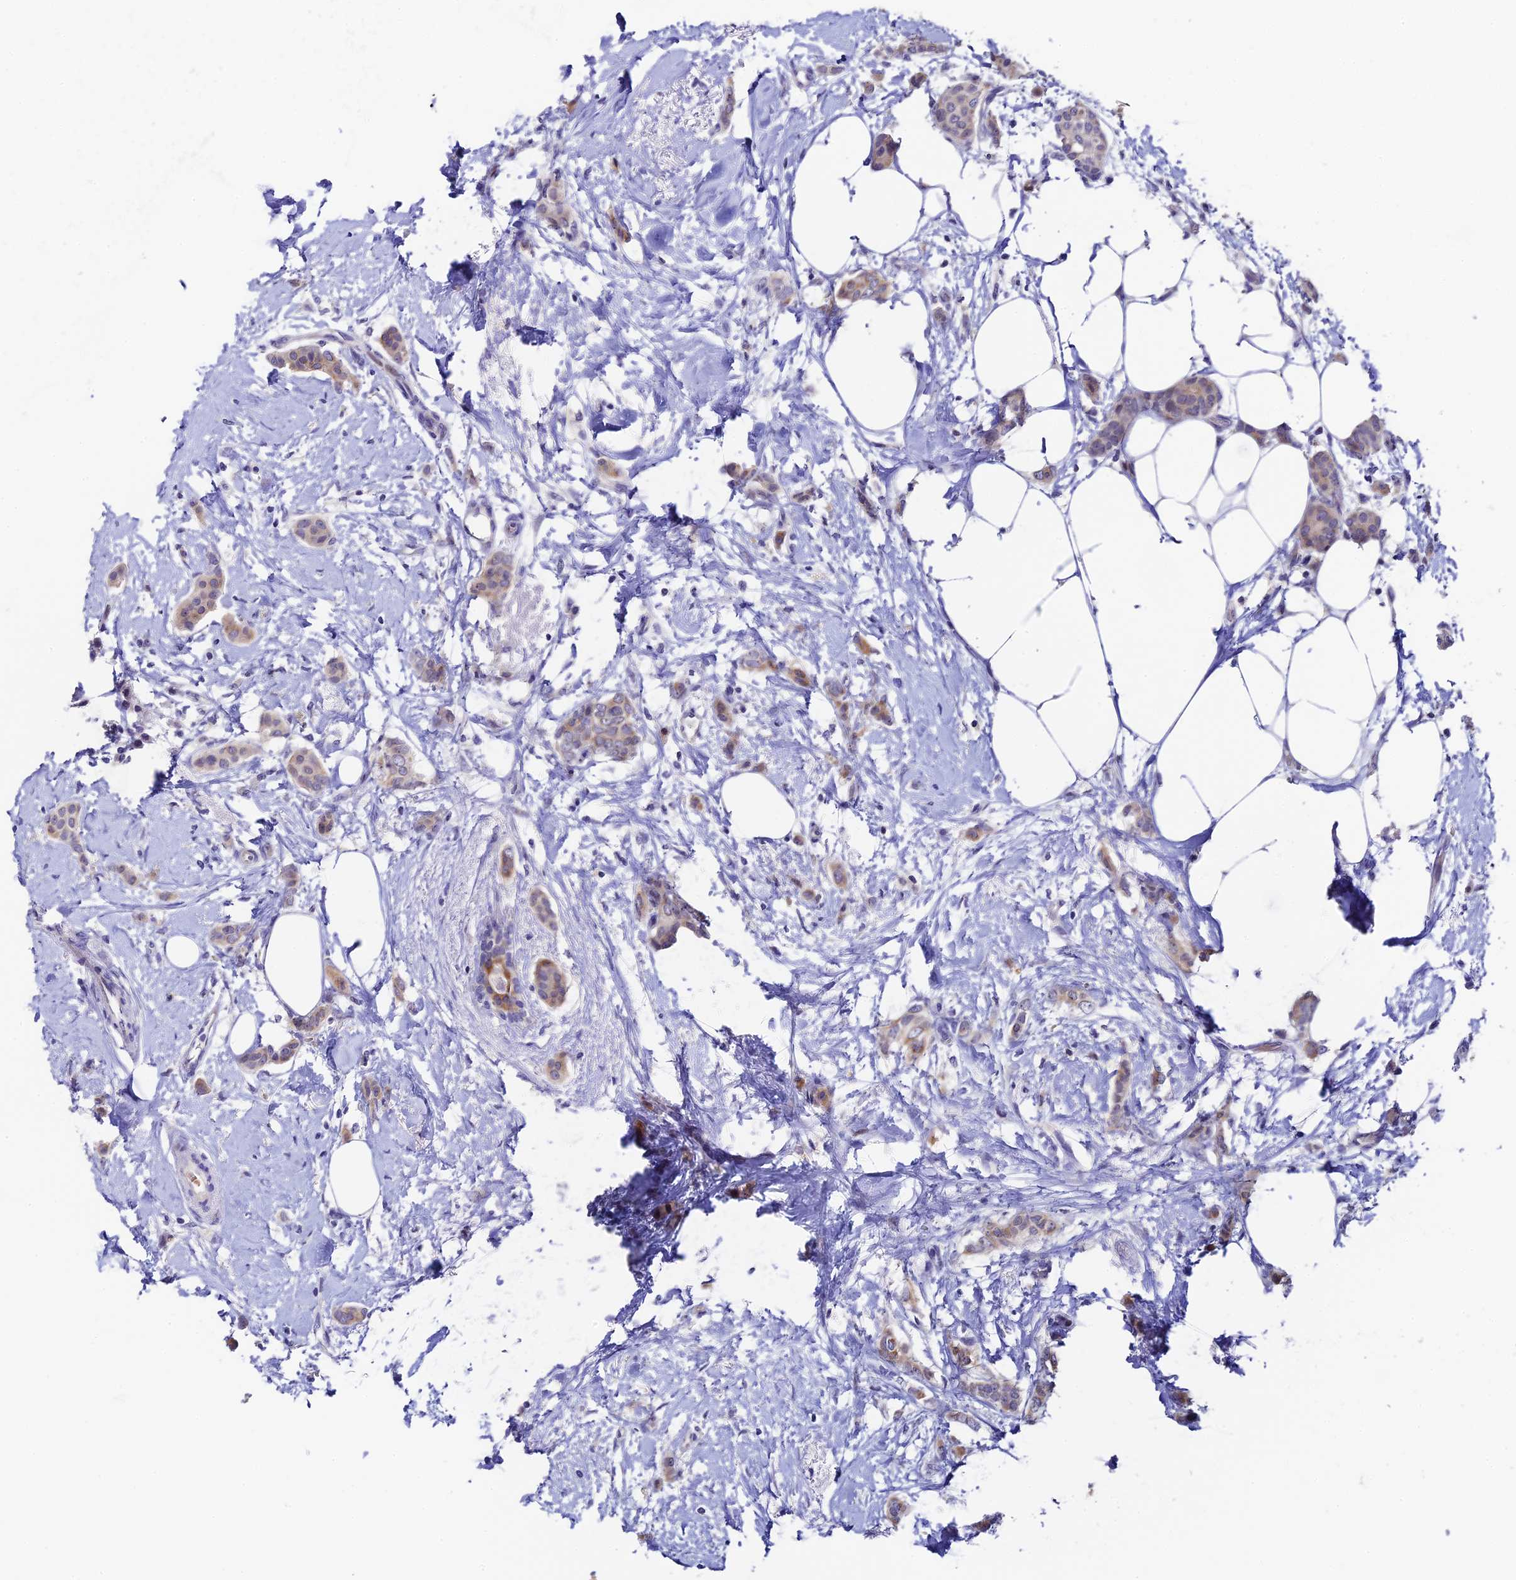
{"staining": {"intensity": "moderate", "quantity": "<25%", "location": "cytoplasmic/membranous"}, "tissue": "breast cancer", "cell_type": "Tumor cells", "image_type": "cancer", "snomed": [{"axis": "morphology", "description": "Duct carcinoma"}, {"axis": "topography", "description": "Breast"}], "caption": "Moderate cytoplasmic/membranous protein expression is present in about <25% of tumor cells in breast cancer.", "gene": "RASGEF1B", "patient": {"sex": "female", "age": 72}}